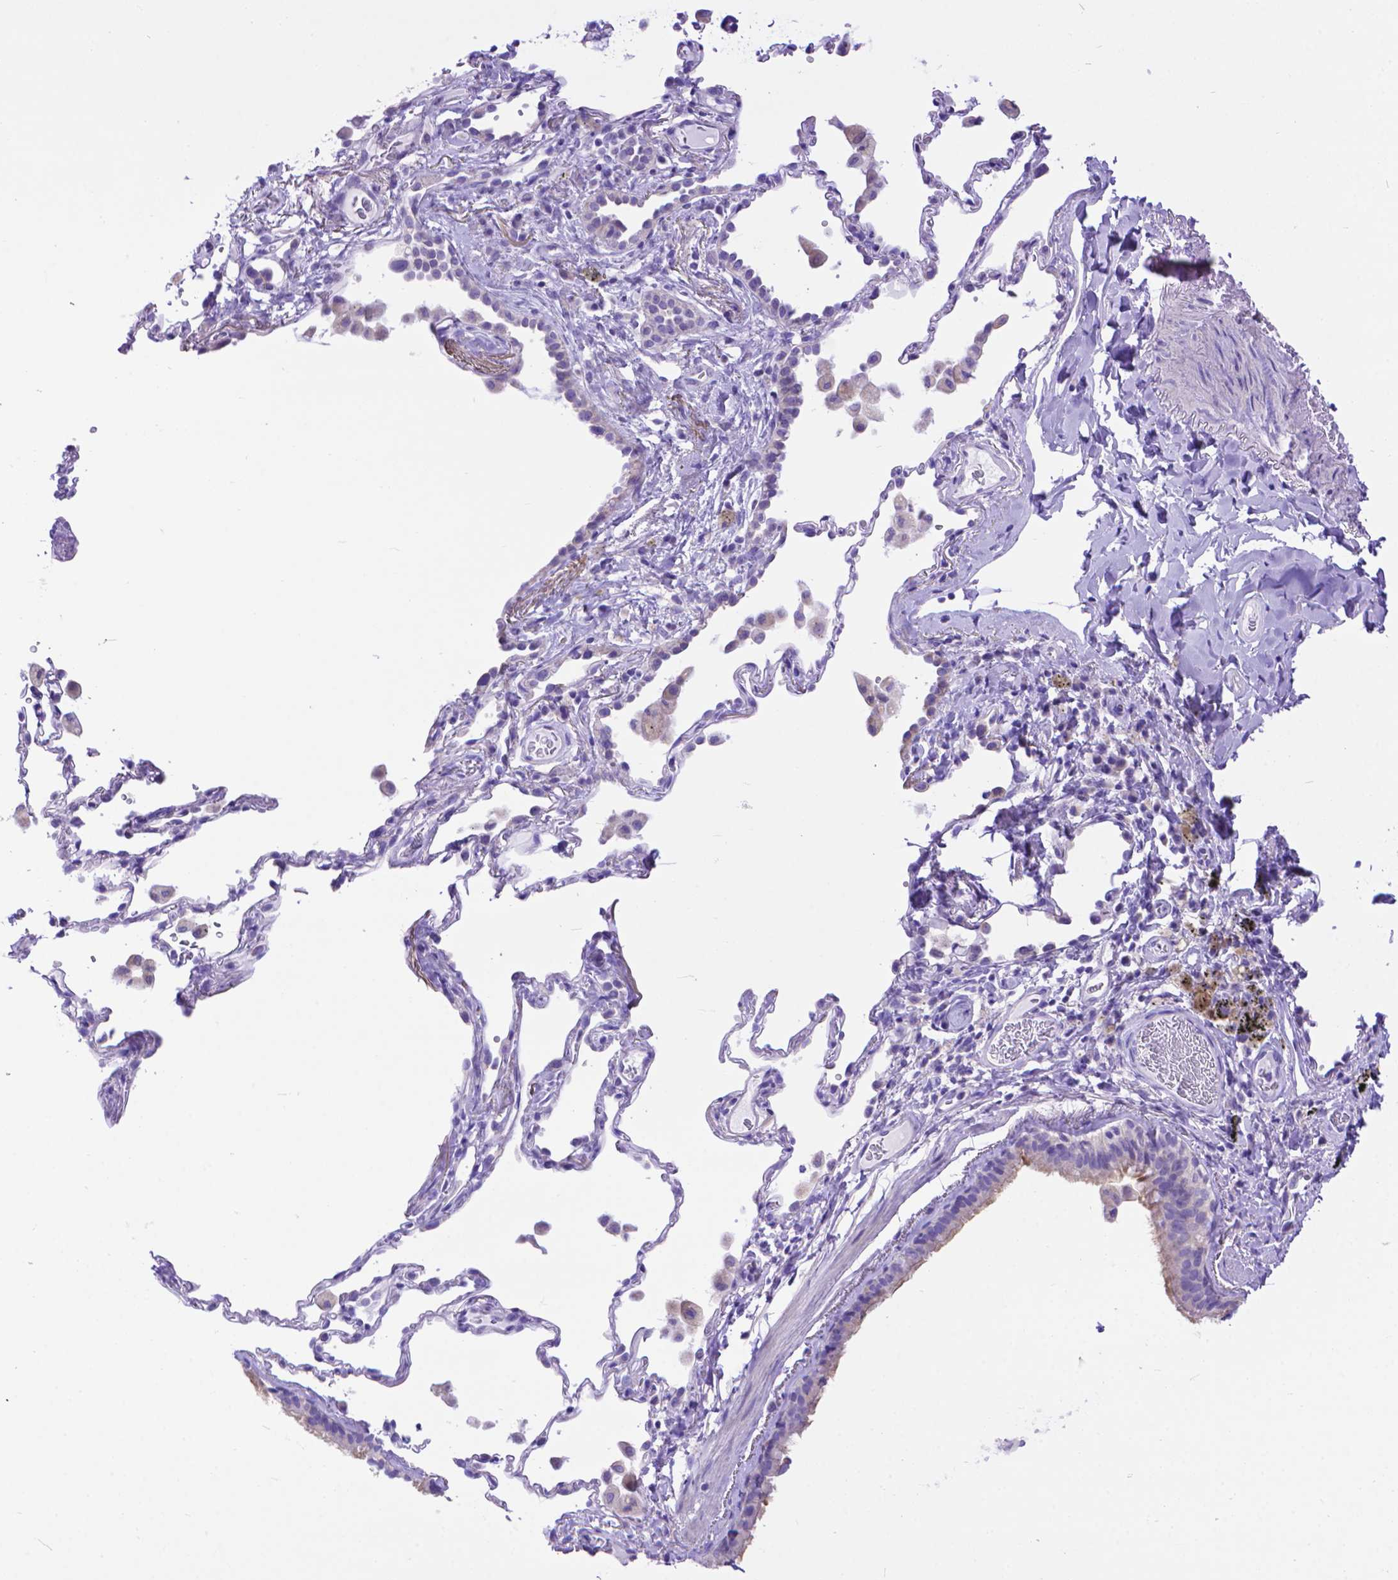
{"staining": {"intensity": "weak", "quantity": "25%-75%", "location": "cytoplasmic/membranous"}, "tissue": "bronchus", "cell_type": "Respiratory epithelial cells", "image_type": "normal", "snomed": [{"axis": "morphology", "description": "Normal tissue, NOS"}, {"axis": "topography", "description": "Bronchus"}, {"axis": "topography", "description": "Lung"}], "caption": "A brown stain labels weak cytoplasmic/membranous positivity of a protein in respiratory epithelial cells of unremarkable human bronchus. The staining is performed using DAB (3,3'-diaminobenzidine) brown chromogen to label protein expression. The nuclei are counter-stained blue using hematoxylin.", "gene": "DHRS2", "patient": {"sex": "male", "age": 54}}